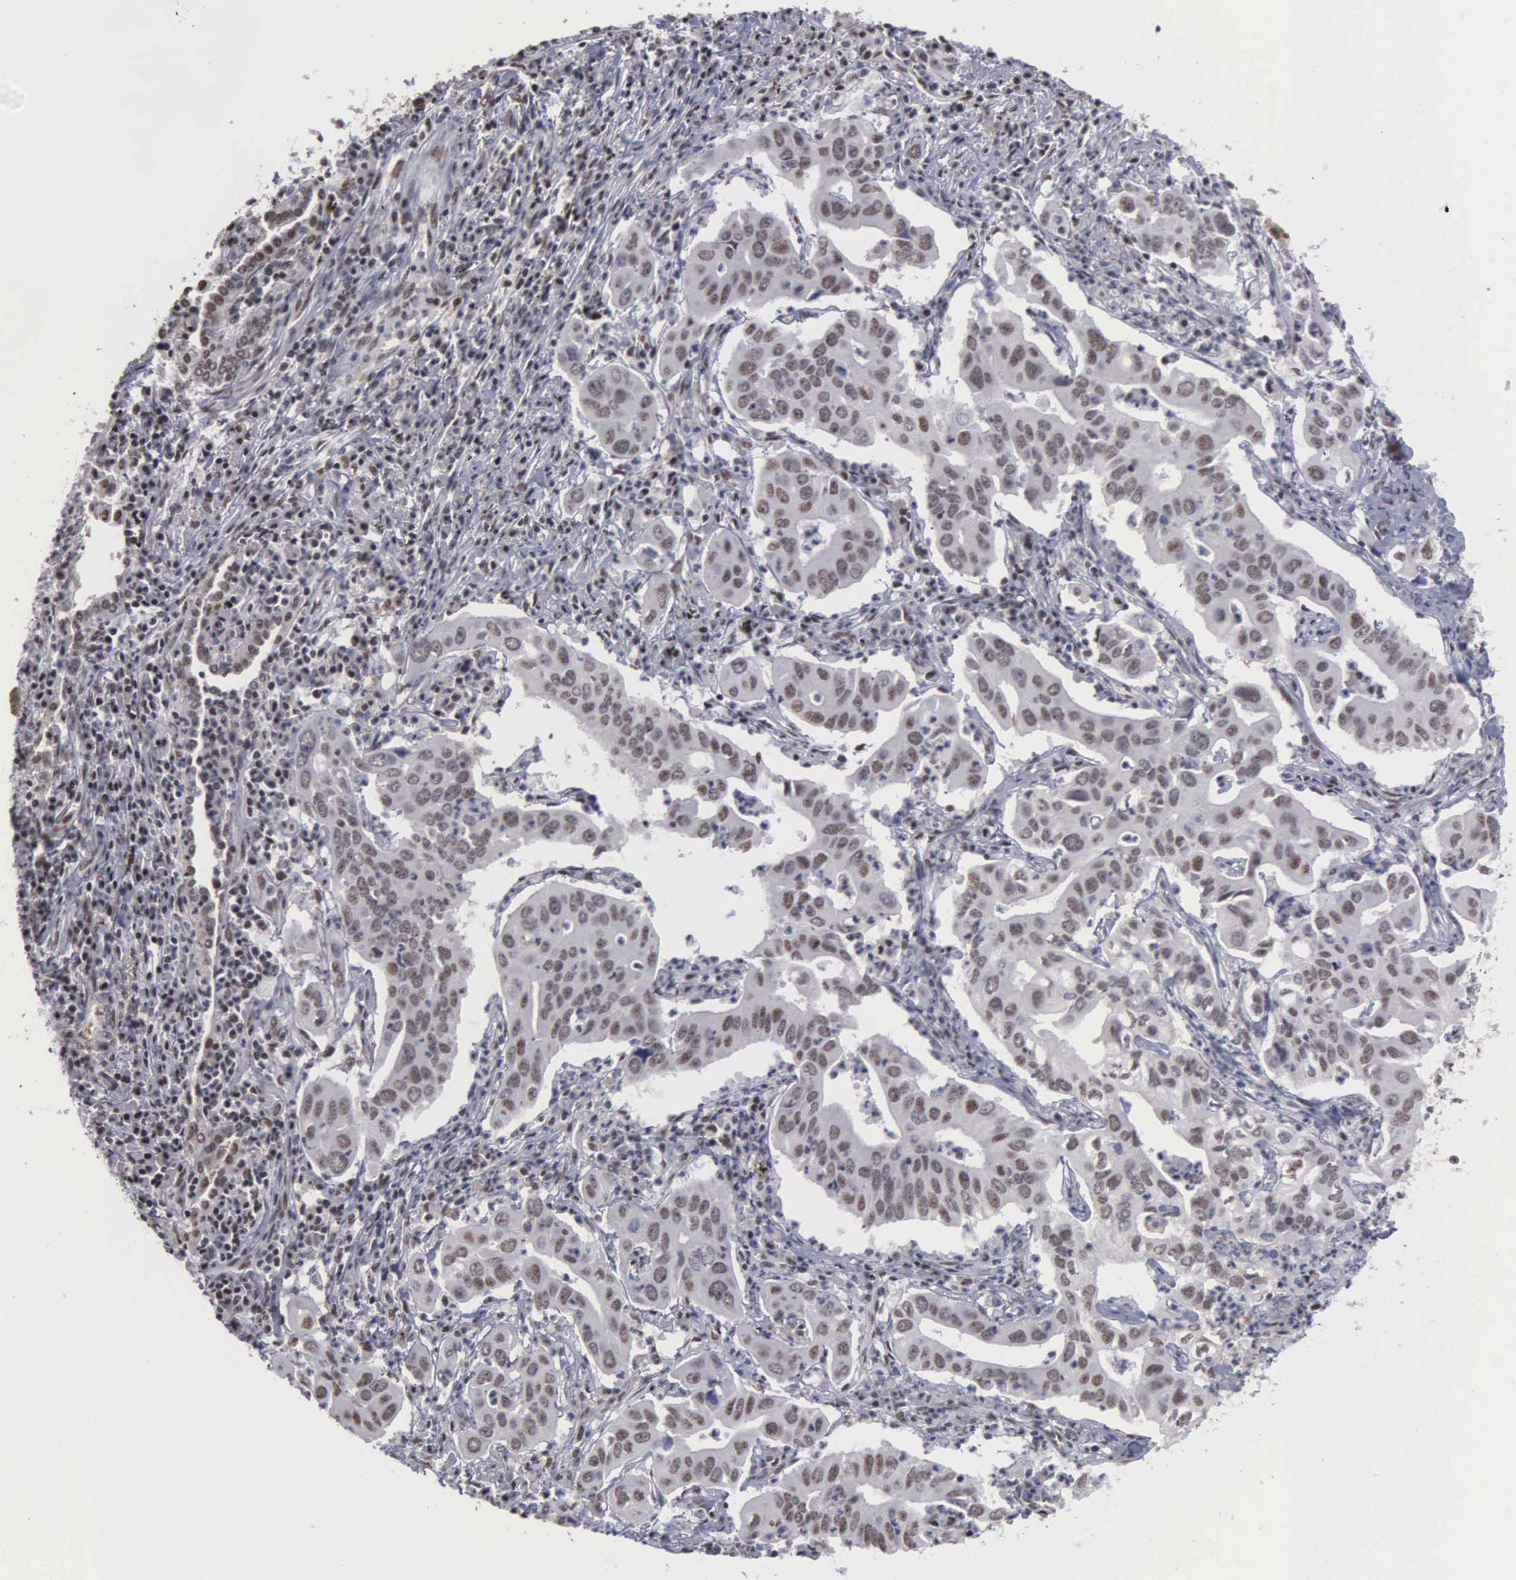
{"staining": {"intensity": "weak", "quantity": "25%-75%", "location": "nuclear"}, "tissue": "lung cancer", "cell_type": "Tumor cells", "image_type": "cancer", "snomed": [{"axis": "morphology", "description": "Adenocarcinoma, NOS"}, {"axis": "topography", "description": "Lung"}], "caption": "Tumor cells show low levels of weak nuclear expression in about 25%-75% of cells in human lung cancer (adenocarcinoma). (DAB IHC, brown staining for protein, blue staining for nuclei).", "gene": "KIAA0586", "patient": {"sex": "male", "age": 48}}